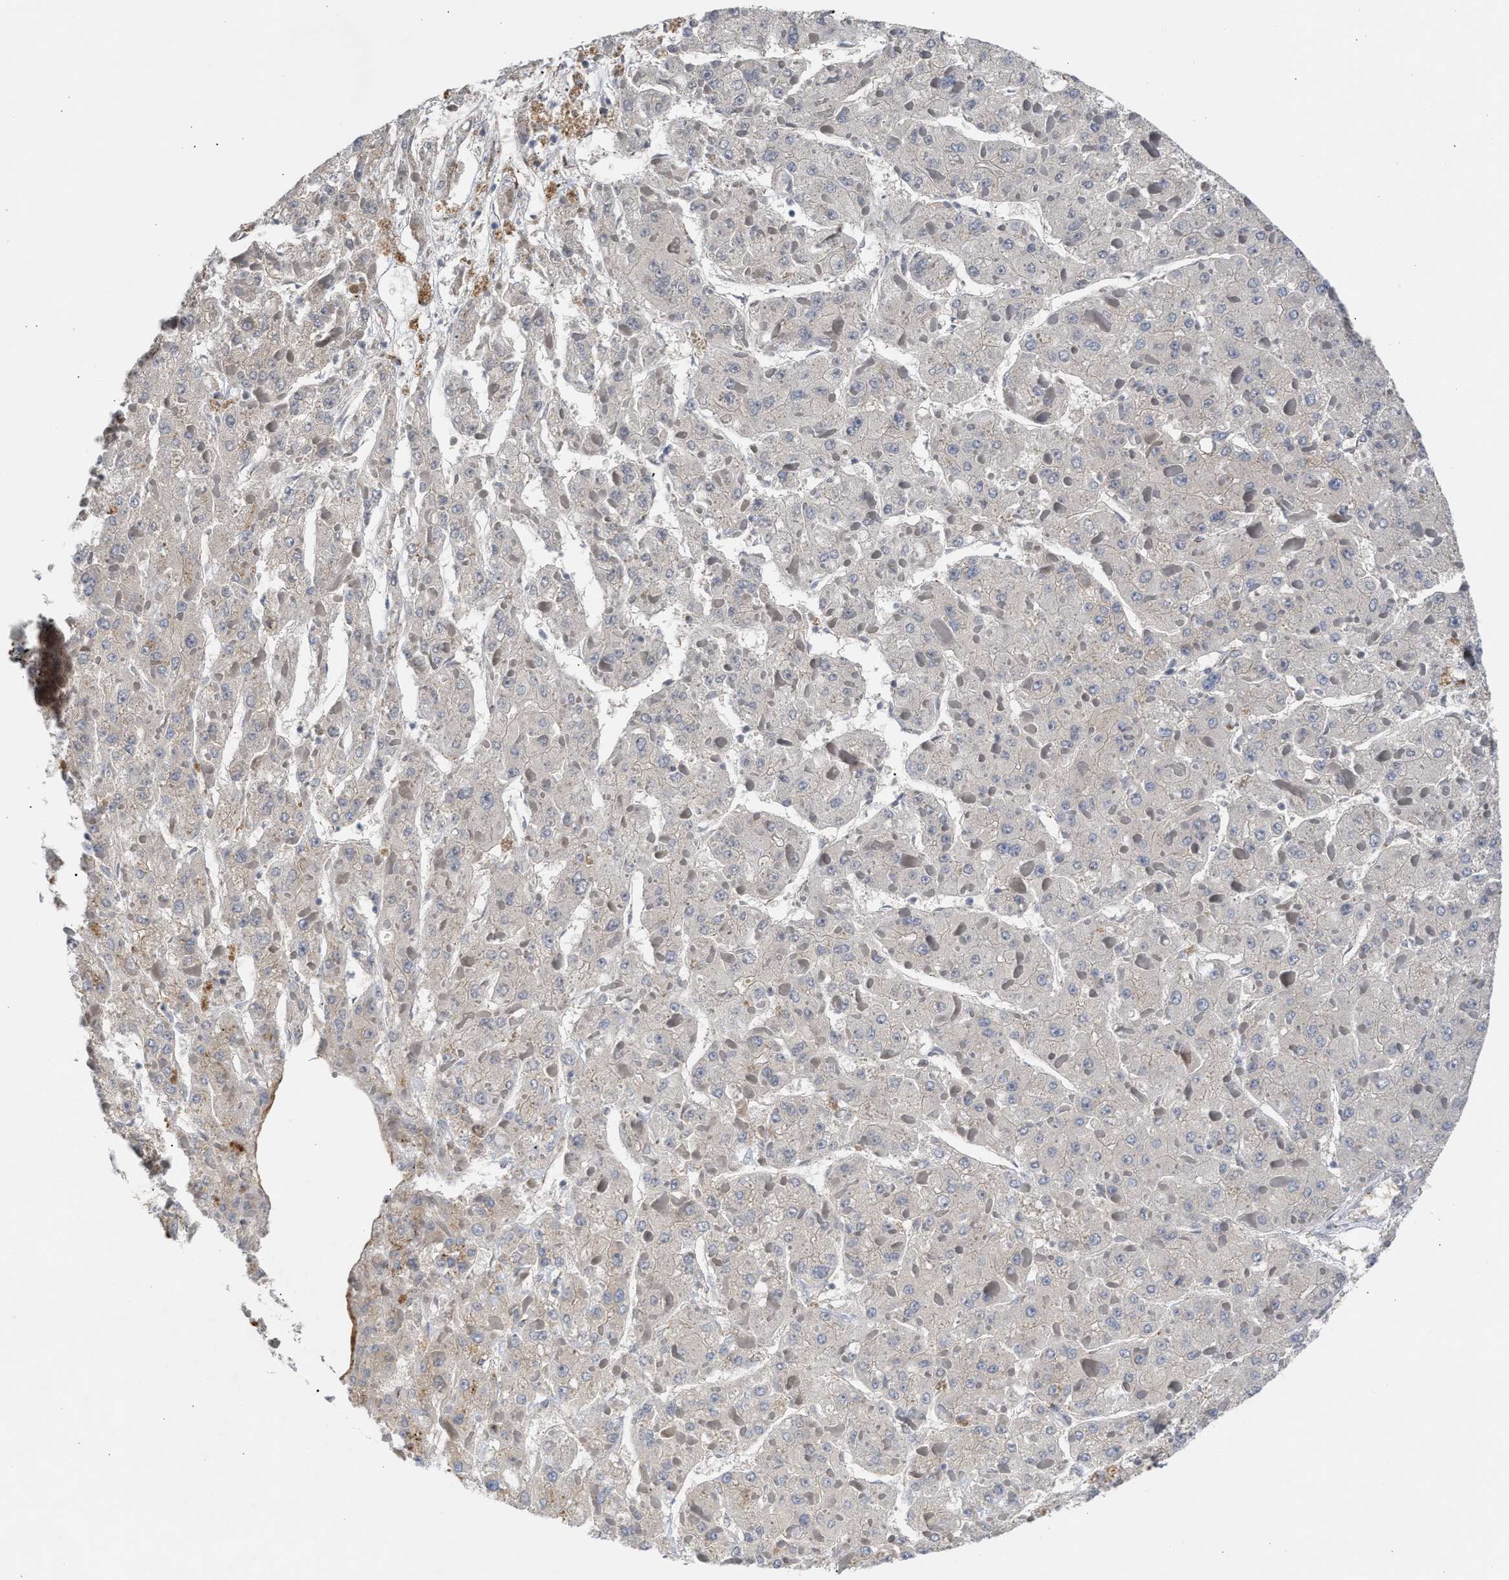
{"staining": {"intensity": "negative", "quantity": "none", "location": "none"}, "tissue": "liver cancer", "cell_type": "Tumor cells", "image_type": "cancer", "snomed": [{"axis": "morphology", "description": "Carcinoma, Hepatocellular, NOS"}, {"axis": "topography", "description": "Liver"}], "caption": "Micrograph shows no protein staining in tumor cells of liver hepatocellular carcinoma tissue. (DAB (3,3'-diaminobenzidine) immunohistochemistry (IHC) with hematoxylin counter stain).", "gene": "CCL2", "patient": {"sex": "female", "age": 73}}